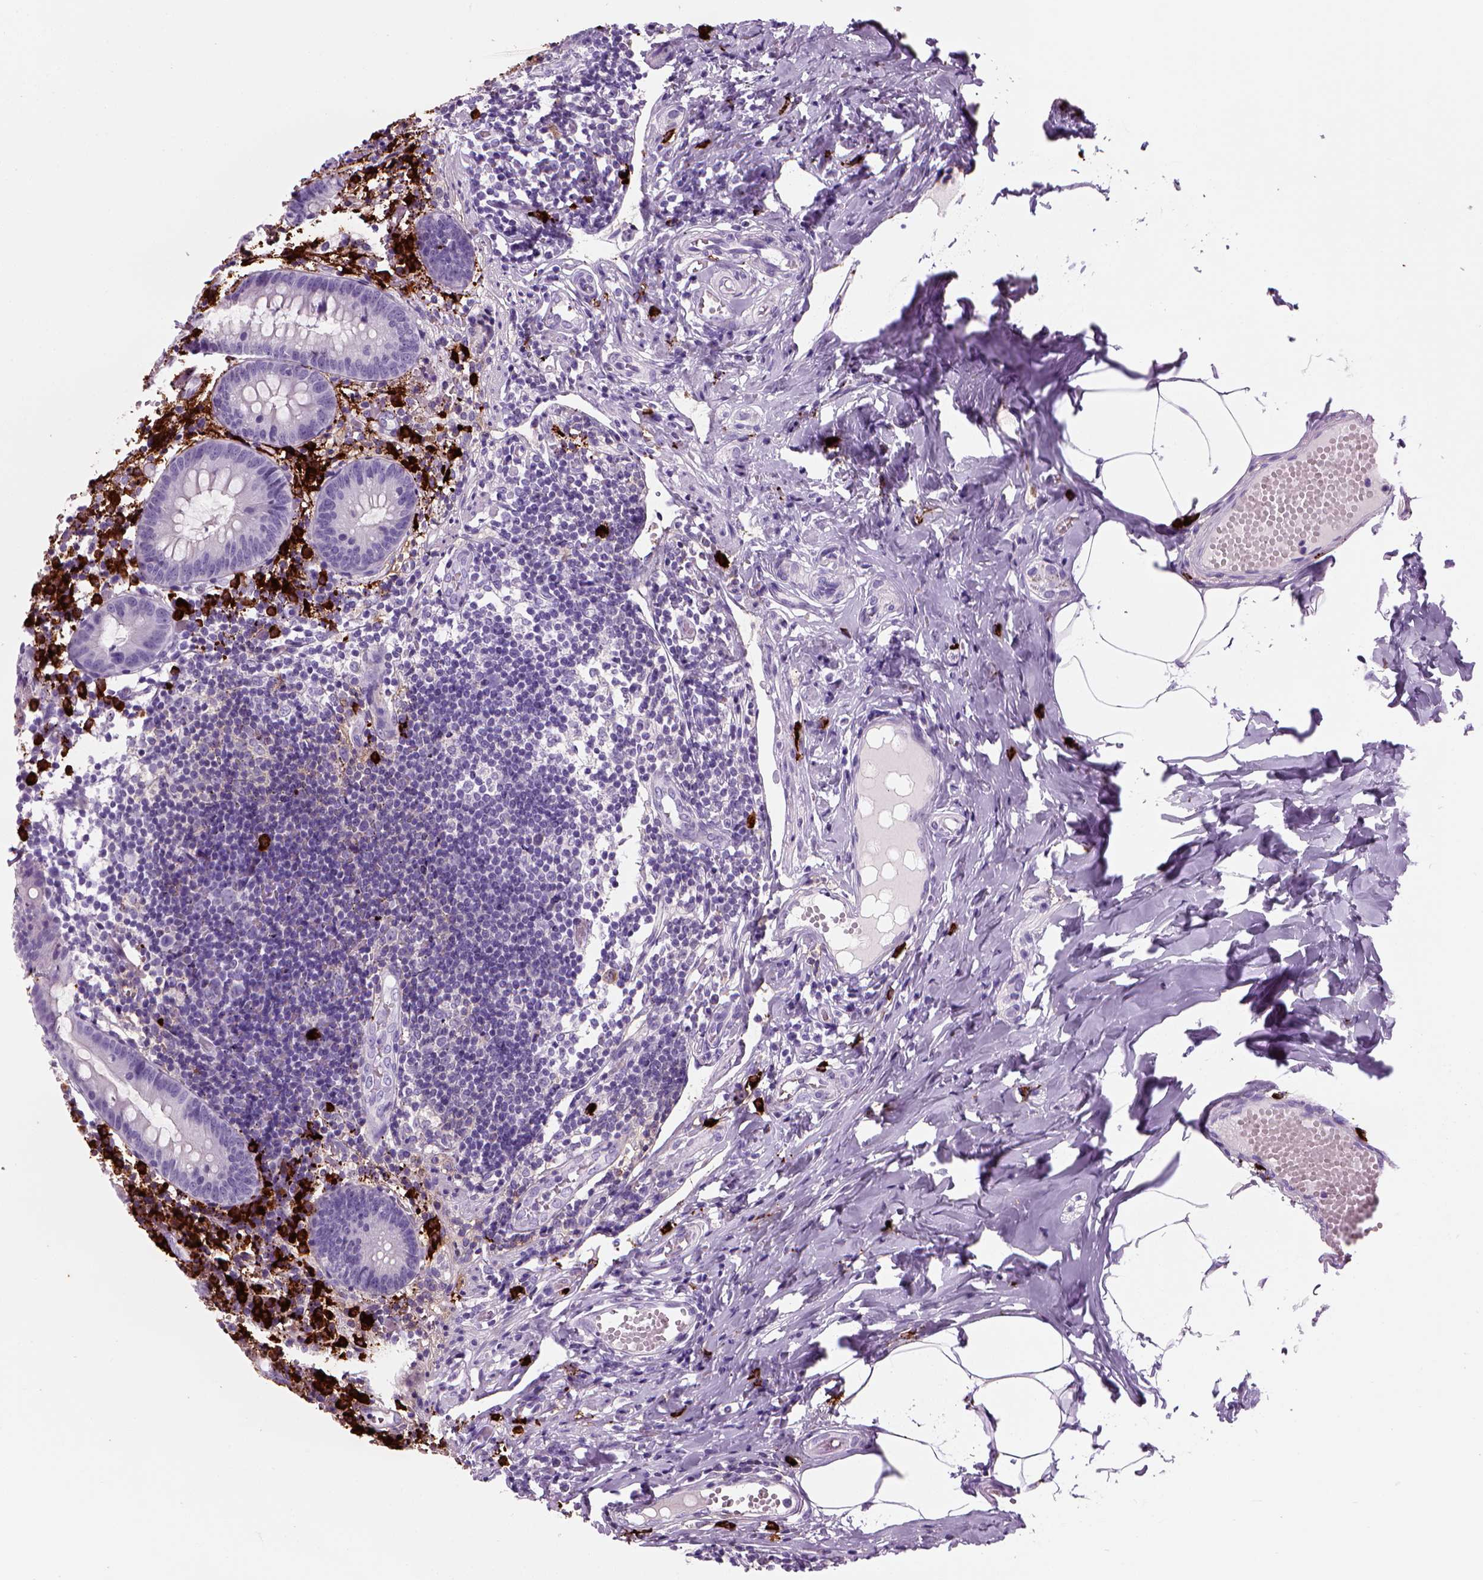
{"staining": {"intensity": "negative", "quantity": "none", "location": "none"}, "tissue": "appendix", "cell_type": "Glandular cells", "image_type": "normal", "snomed": [{"axis": "morphology", "description": "Normal tissue, NOS"}, {"axis": "topography", "description": "Appendix"}], "caption": "This is an immunohistochemistry (IHC) histopathology image of normal human appendix. There is no staining in glandular cells.", "gene": "MZB1", "patient": {"sex": "female", "age": 32}}